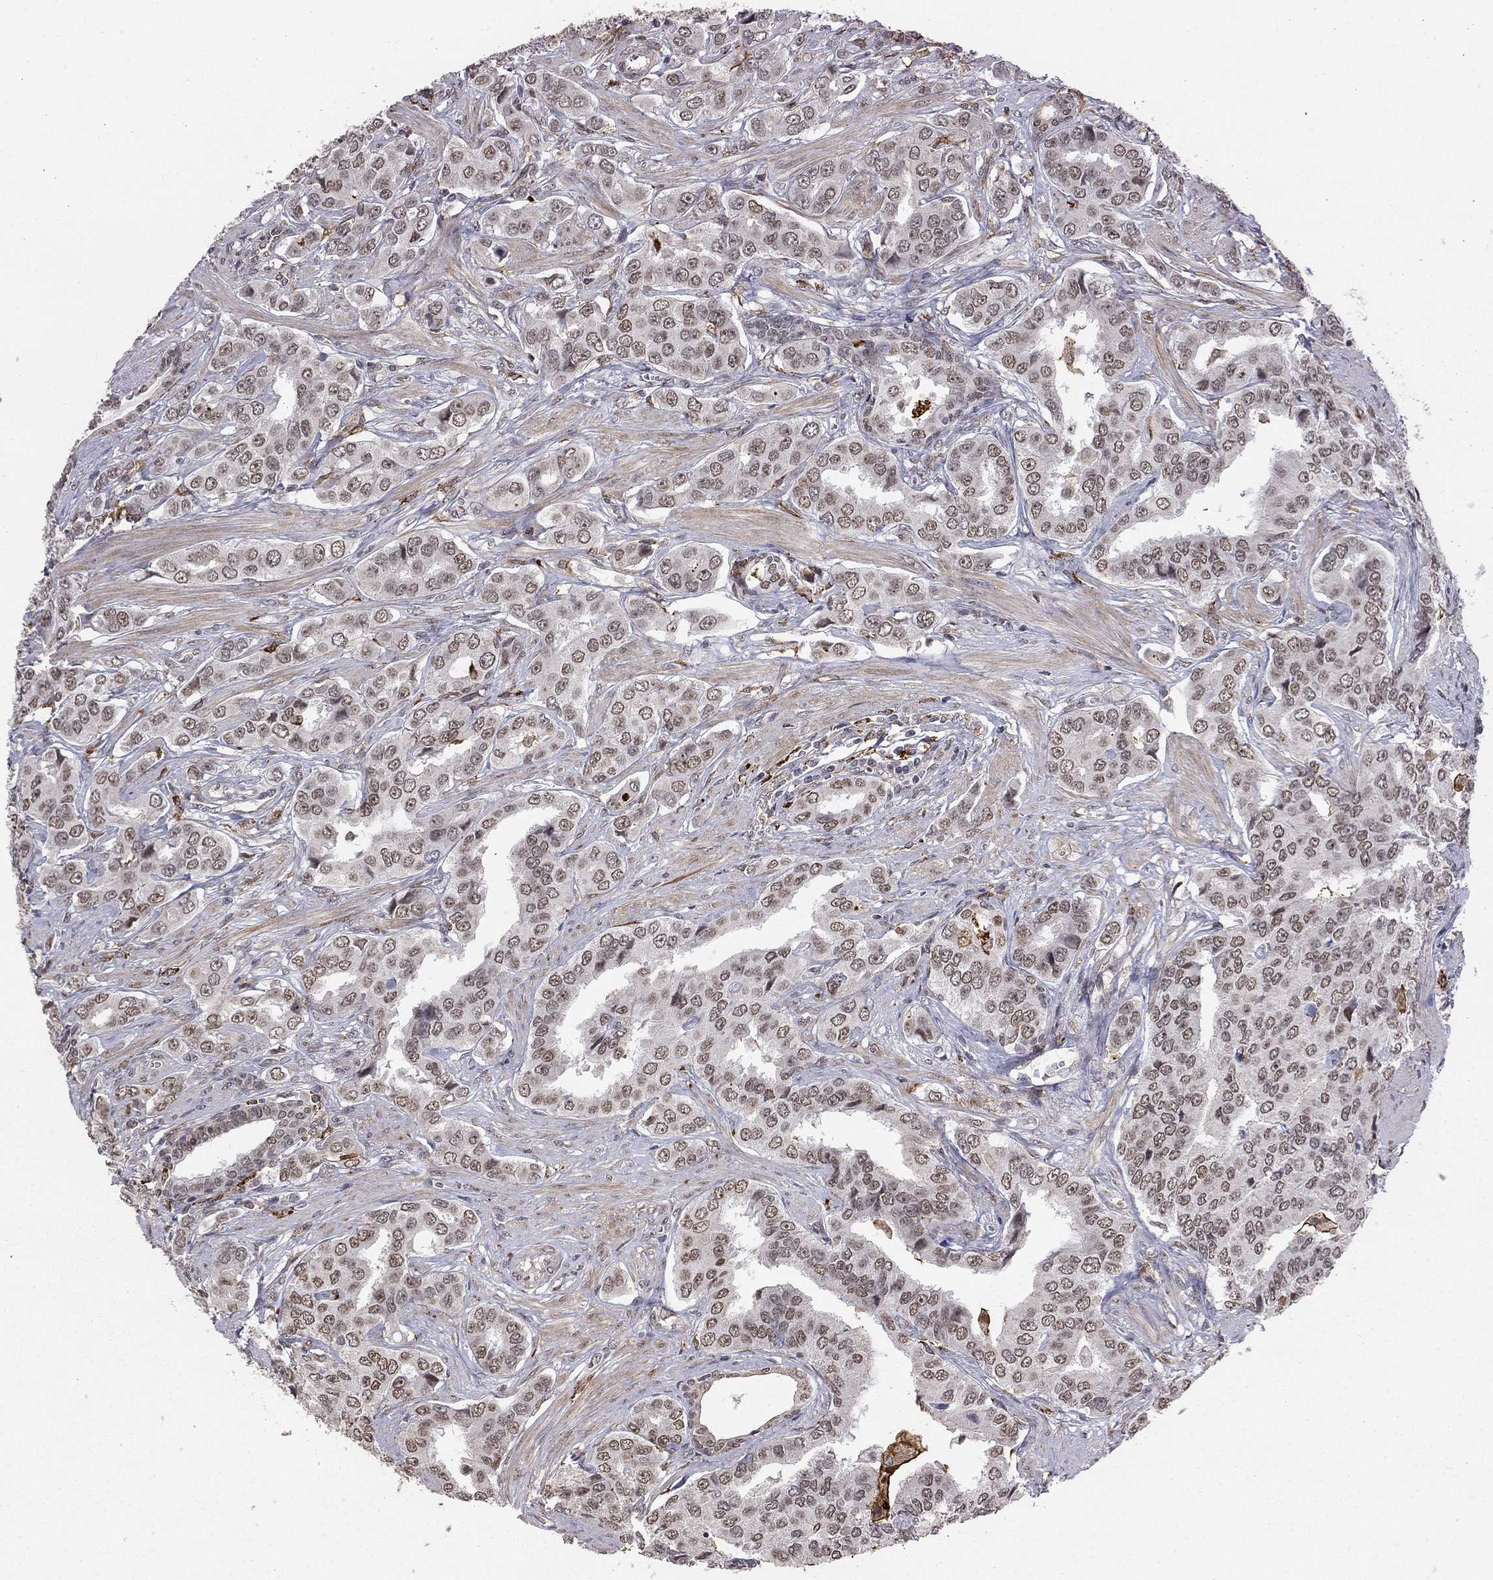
{"staining": {"intensity": "weak", "quantity": ">75%", "location": "nuclear"}, "tissue": "prostate cancer", "cell_type": "Tumor cells", "image_type": "cancer", "snomed": [{"axis": "morphology", "description": "Adenocarcinoma, NOS"}, {"axis": "topography", "description": "Prostate and seminal vesicle, NOS"}, {"axis": "topography", "description": "Prostate"}], "caption": "Prostate adenocarcinoma stained with immunohistochemistry exhibits weak nuclear staining in about >75% of tumor cells. (DAB (3,3'-diaminobenzidine) IHC, brown staining for protein, blue staining for nuclei).", "gene": "GRIA3", "patient": {"sex": "male", "age": 69}}